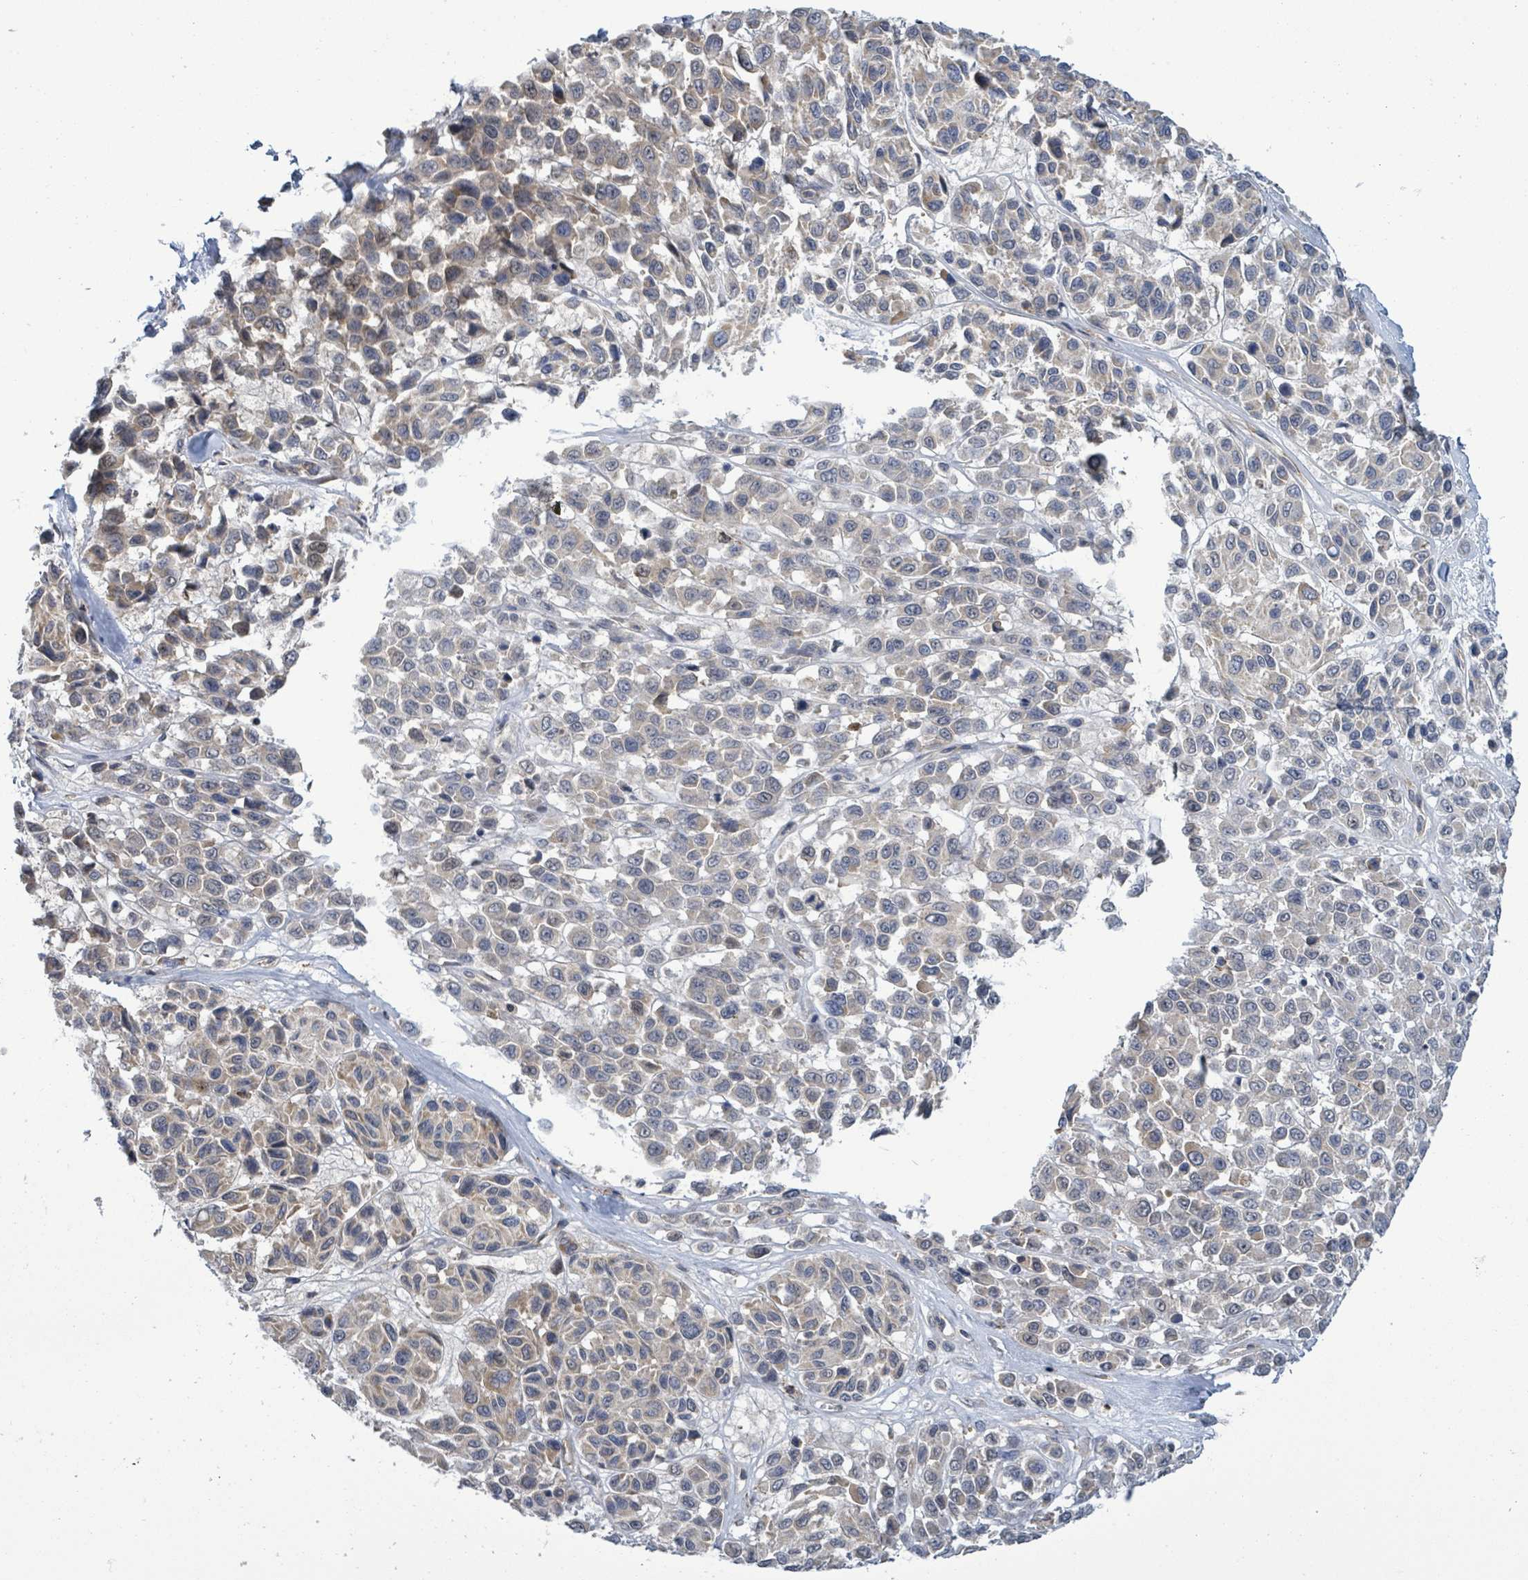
{"staining": {"intensity": "weak", "quantity": "25%-75%", "location": "cytoplasmic/membranous"}, "tissue": "melanoma", "cell_type": "Tumor cells", "image_type": "cancer", "snomed": [{"axis": "morphology", "description": "Malignant melanoma, NOS"}, {"axis": "topography", "description": "Skin"}], "caption": "Protein analysis of malignant melanoma tissue displays weak cytoplasmic/membranous staining in approximately 25%-75% of tumor cells.", "gene": "COQ10B", "patient": {"sex": "female", "age": 66}}